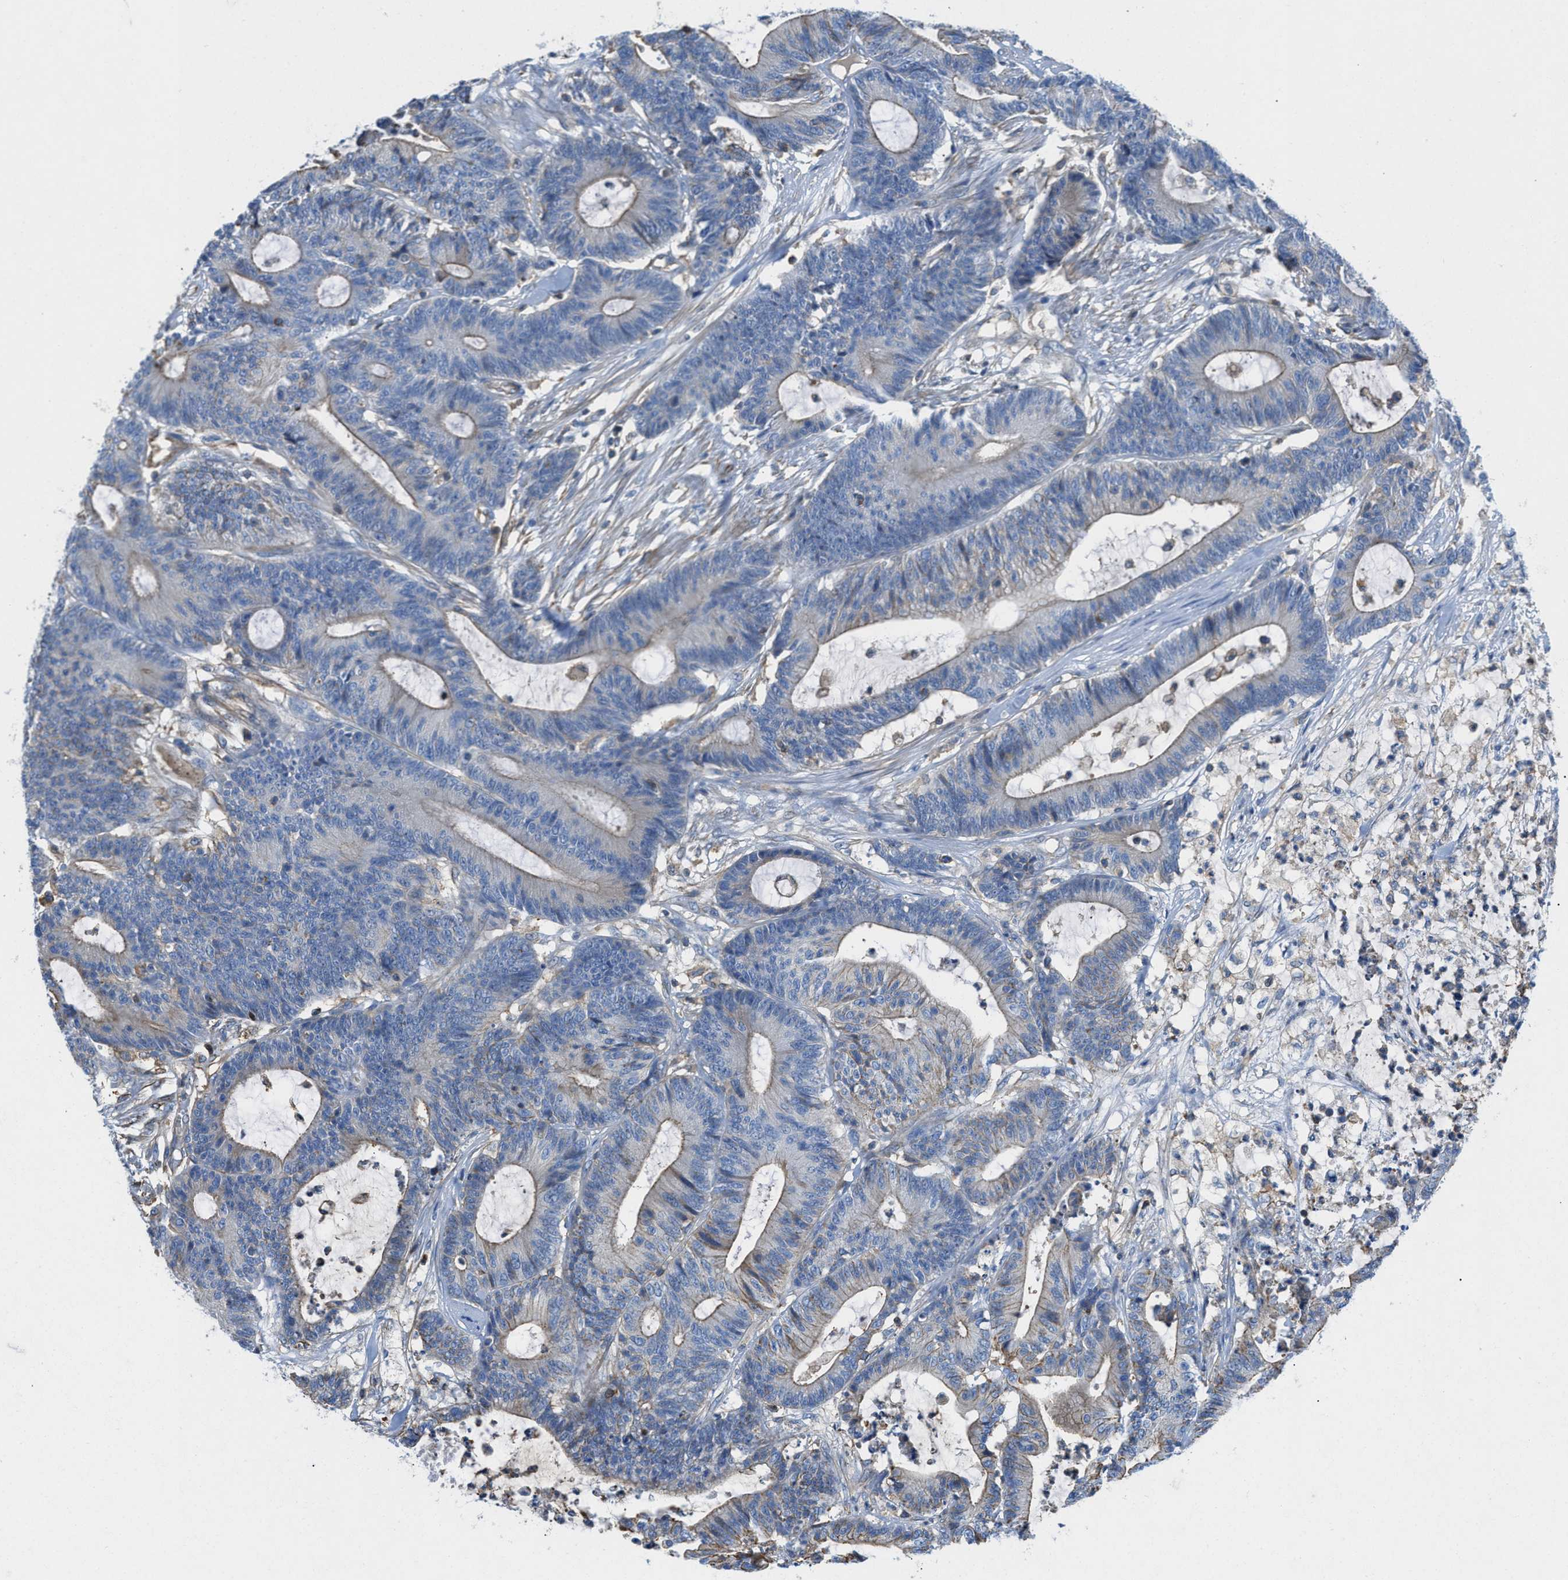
{"staining": {"intensity": "moderate", "quantity": "<25%", "location": "cytoplasmic/membranous"}, "tissue": "colorectal cancer", "cell_type": "Tumor cells", "image_type": "cancer", "snomed": [{"axis": "morphology", "description": "Adenocarcinoma, NOS"}, {"axis": "topography", "description": "Colon"}], "caption": "Immunohistochemistry photomicrograph of neoplastic tissue: human adenocarcinoma (colorectal) stained using immunohistochemistry displays low levels of moderate protein expression localized specifically in the cytoplasmic/membranous of tumor cells, appearing as a cytoplasmic/membranous brown color.", "gene": "ATP6V0D1", "patient": {"sex": "female", "age": 84}}